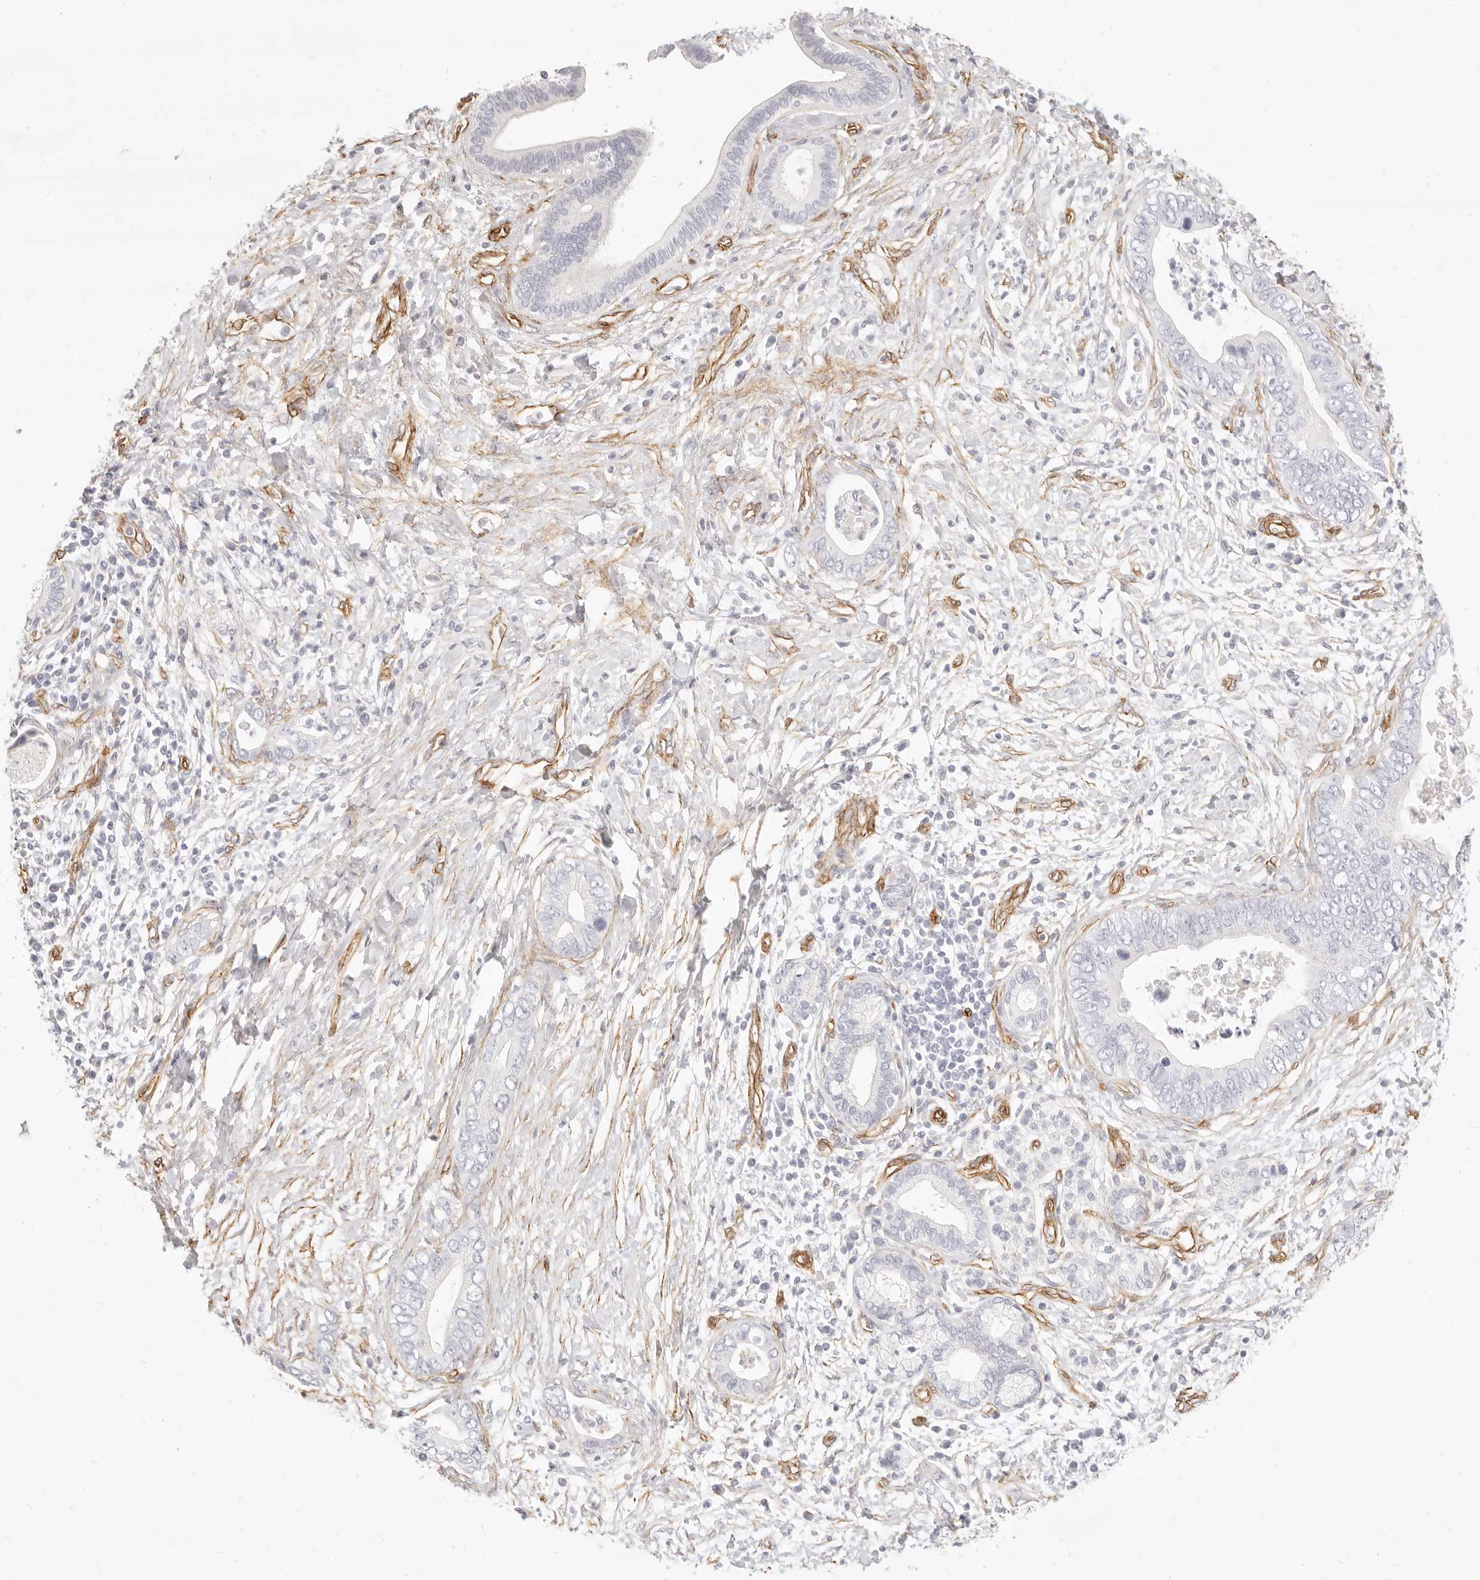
{"staining": {"intensity": "negative", "quantity": "none", "location": "none"}, "tissue": "pancreatic cancer", "cell_type": "Tumor cells", "image_type": "cancer", "snomed": [{"axis": "morphology", "description": "Adenocarcinoma, NOS"}, {"axis": "topography", "description": "Pancreas"}], "caption": "A high-resolution image shows immunohistochemistry staining of adenocarcinoma (pancreatic), which shows no significant staining in tumor cells.", "gene": "NUS1", "patient": {"sex": "male", "age": 75}}